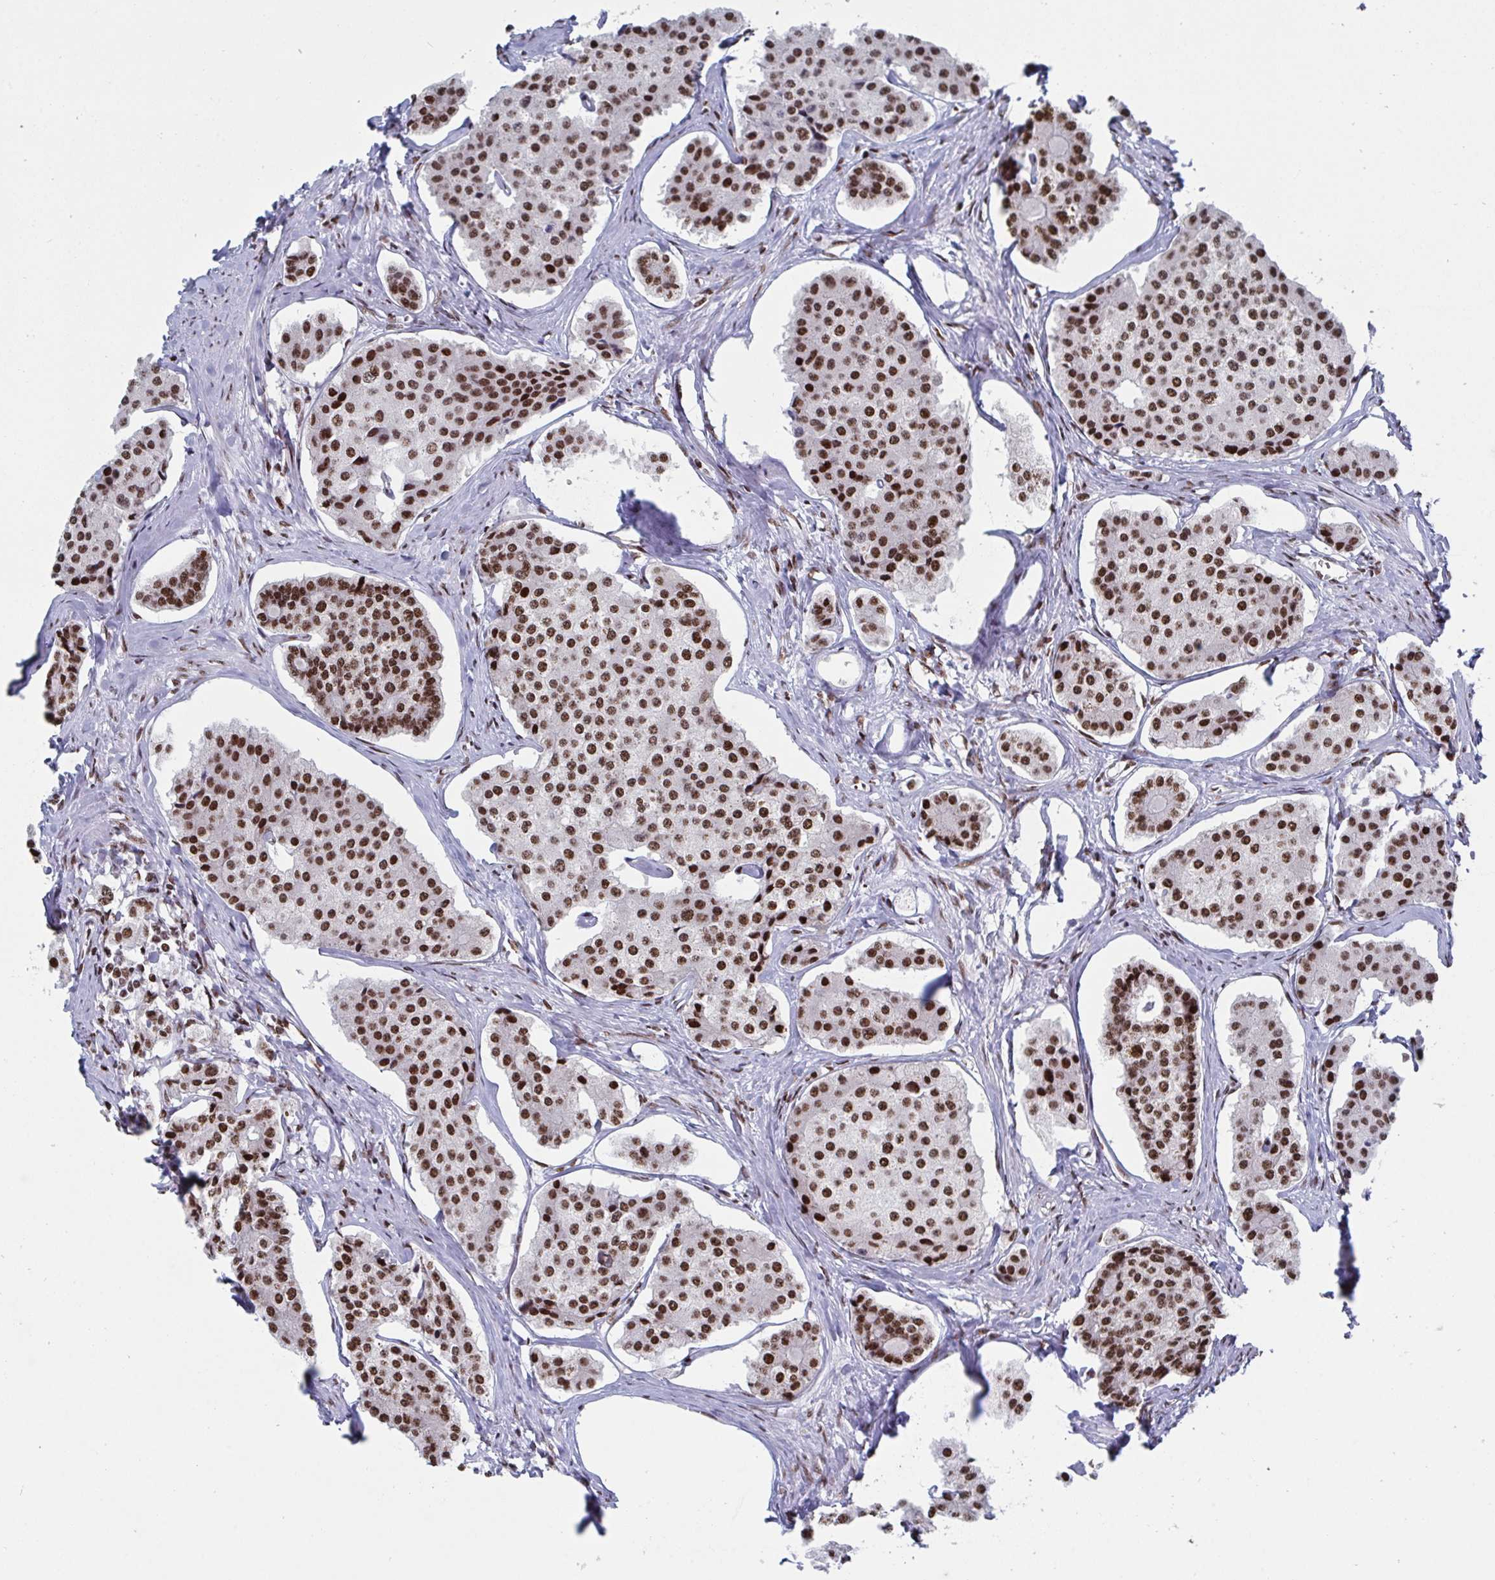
{"staining": {"intensity": "strong", "quantity": ">75%", "location": "nuclear"}, "tissue": "carcinoid", "cell_type": "Tumor cells", "image_type": "cancer", "snomed": [{"axis": "morphology", "description": "Carcinoid, malignant, NOS"}, {"axis": "topography", "description": "Small intestine"}], "caption": "This is a micrograph of immunohistochemistry (IHC) staining of carcinoid, which shows strong positivity in the nuclear of tumor cells.", "gene": "ZNF607", "patient": {"sex": "female", "age": 65}}